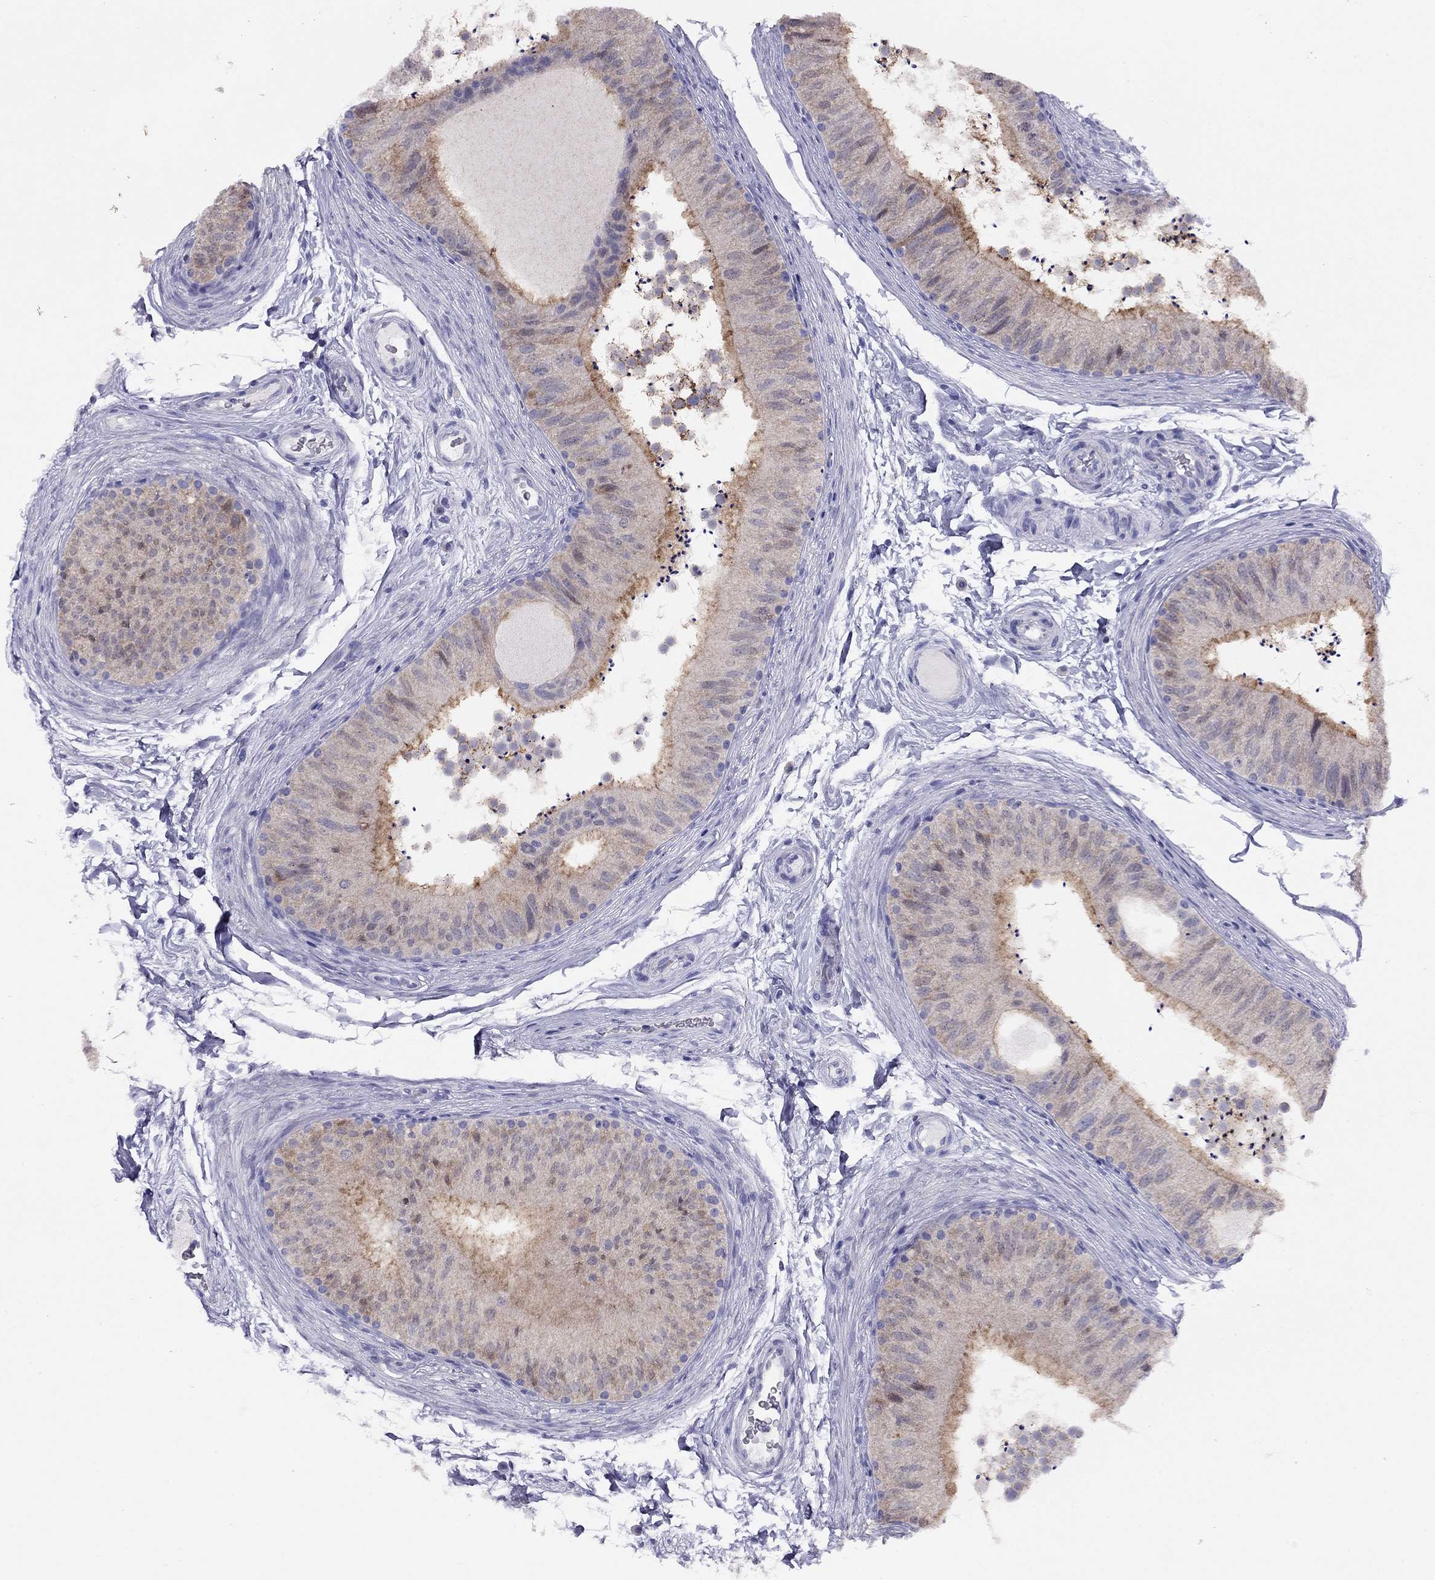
{"staining": {"intensity": "moderate", "quantity": ">75%", "location": "cytoplasmic/membranous"}, "tissue": "epididymis", "cell_type": "Glandular cells", "image_type": "normal", "snomed": [{"axis": "morphology", "description": "Normal tissue, NOS"}, {"axis": "topography", "description": "Epididymis"}], "caption": "DAB (3,3'-diaminobenzidine) immunohistochemical staining of normal epididymis reveals moderate cytoplasmic/membranous protein staining in about >75% of glandular cells. Immunohistochemistry stains the protein of interest in brown and the nuclei are stained blue.", "gene": "CITED1", "patient": {"sex": "male", "age": 32}}